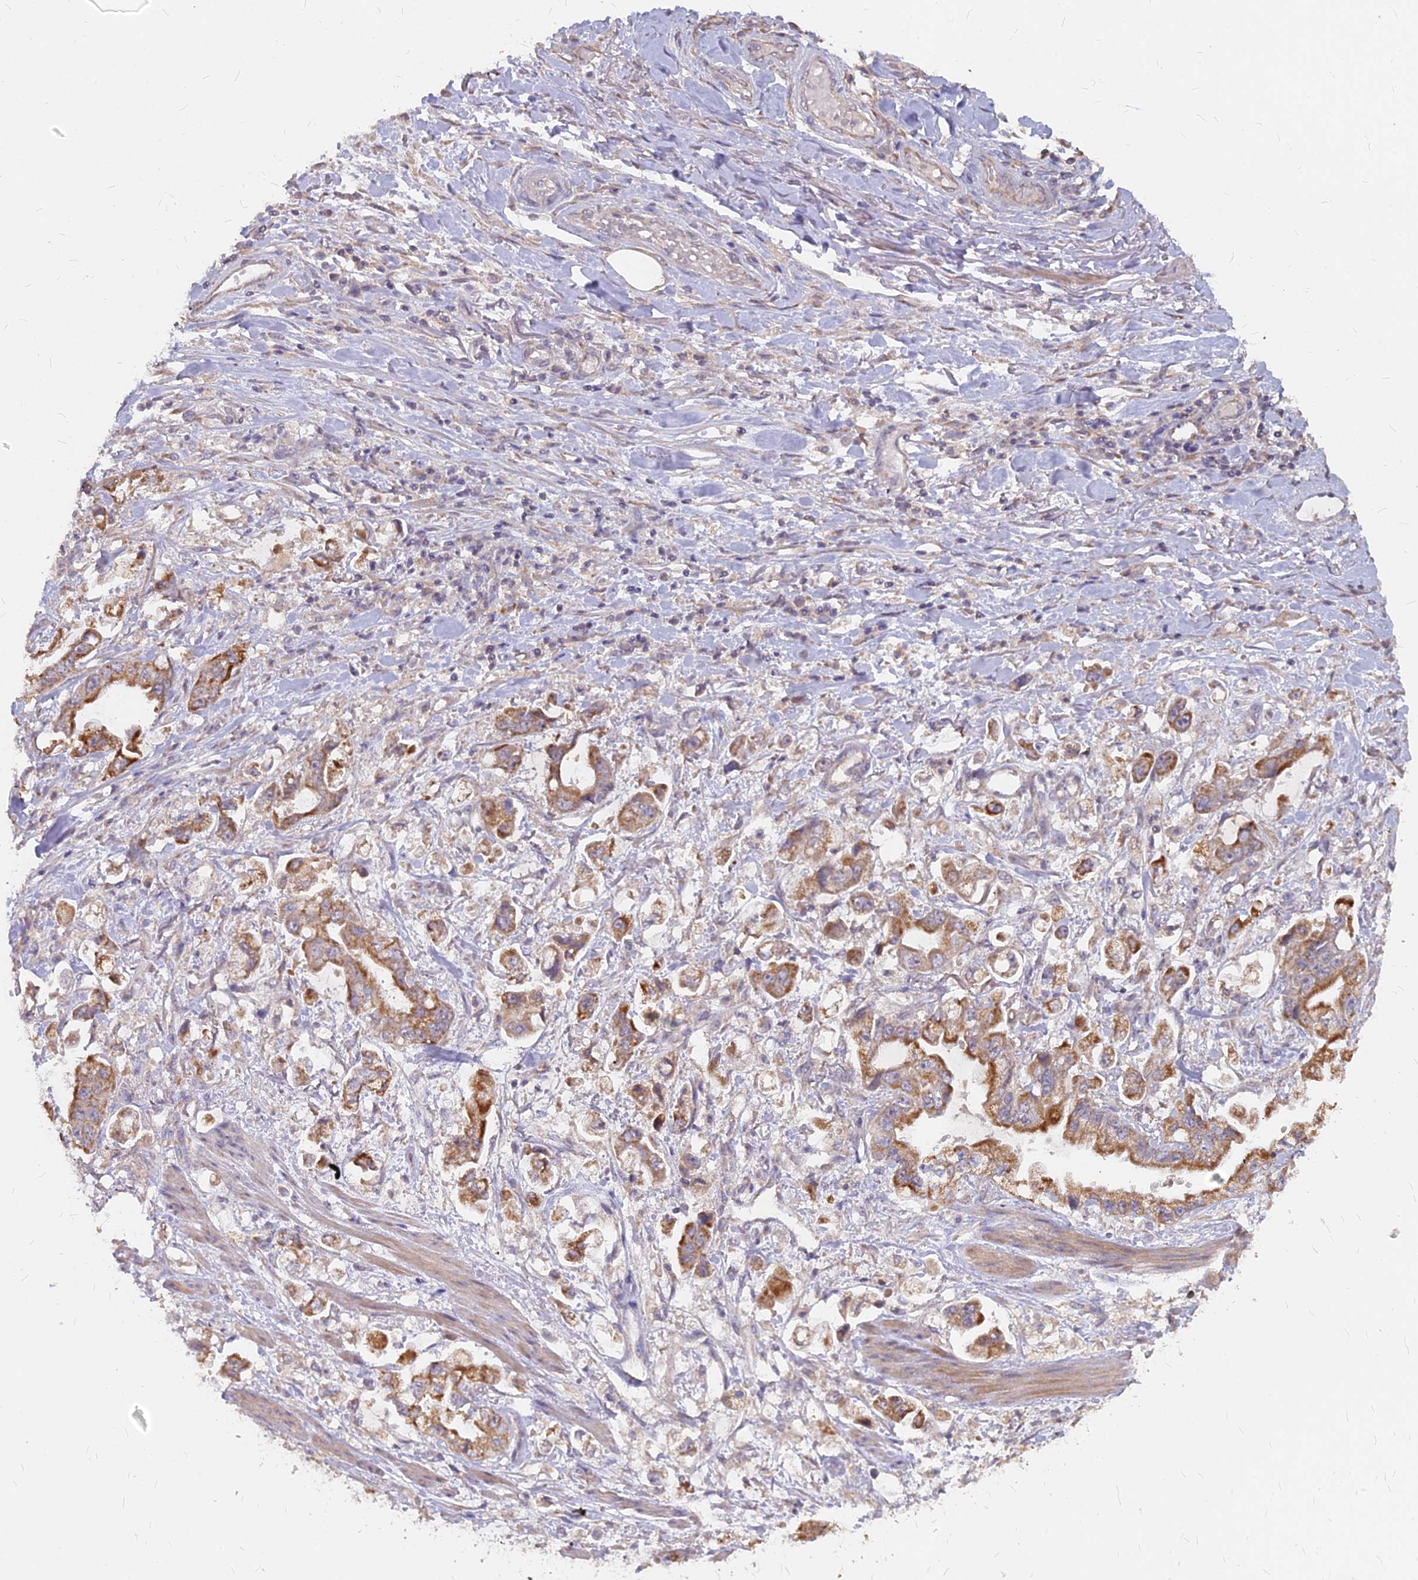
{"staining": {"intensity": "moderate", "quantity": ">75%", "location": "cytoplasmic/membranous"}, "tissue": "stomach cancer", "cell_type": "Tumor cells", "image_type": "cancer", "snomed": [{"axis": "morphology", "description": "Adenocarcinoma, NOS"}, {"axis": "topography", "description": "Stomach"}], "caption": "A high-resolution micrograph shows immunohistochemistry (IHC) staining of adenocarcinoma (stomach), which displays moderate cytoplasmic/membranous expression in approximately >75% of tumor cells. (Brightfield microscopy of DAB IHC at high magnification).", "gene": "MICU2", "patient": {"sex": "male", "age": 62}}